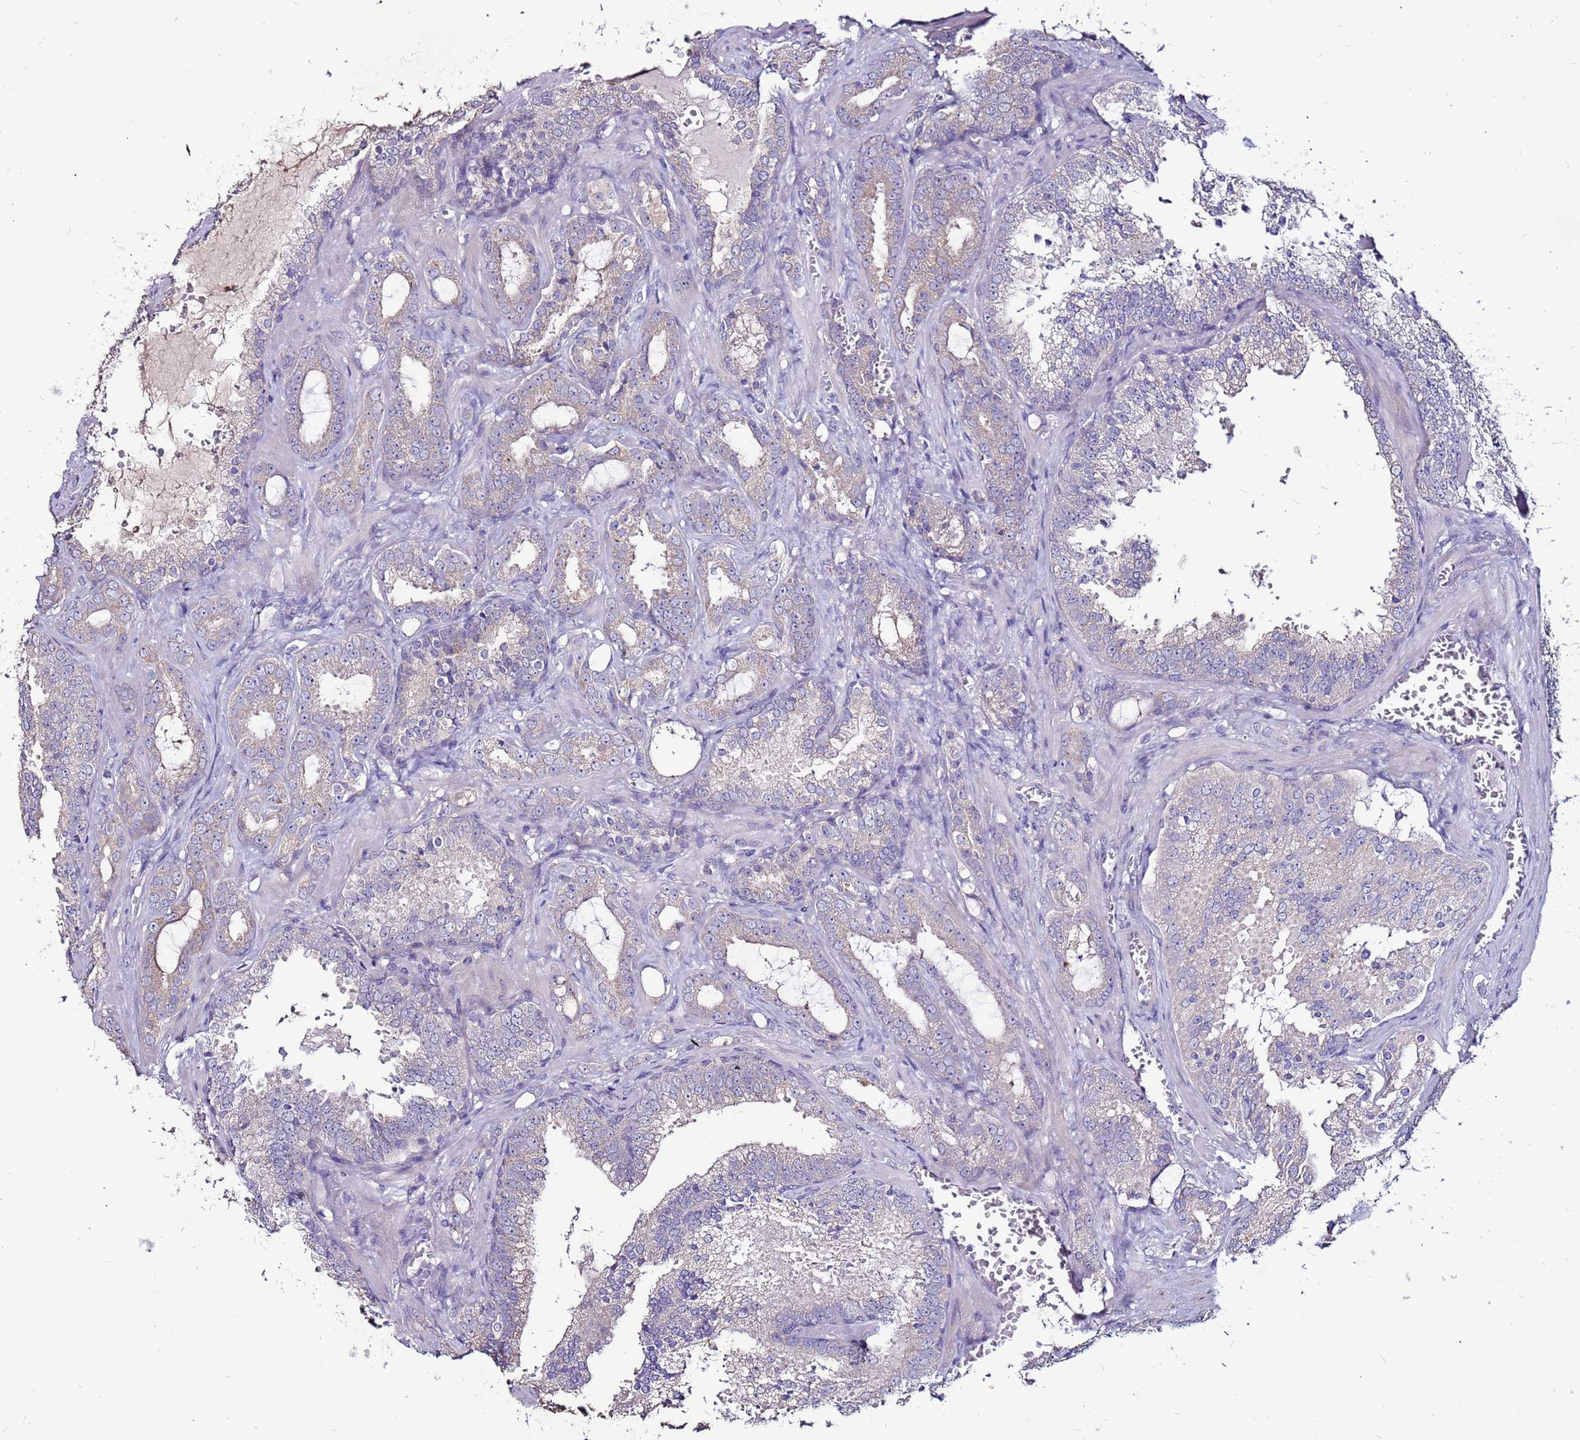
{"staining": {"intensity": "weak", "quantity": ">75%", "location": "cytoplasmic/membranous"}, "tissue": "prostate cancer", "cell_type": "Tumor cells", "image_type": "cancer", "snomed": [{"axis": "morphology", "description": "Adenocarcinoma, High grade"}, {"axis": "topography", "description": "Prostate"}], "caption": "Protein analysis of prostate adenocarcinoma (high-grade) tissue displays weak cytoplasmic/membranous staining in approximately >75% of tumor cells.", "gene": "SLC44A3", "patient": {"sex": "male", "age": 72}}